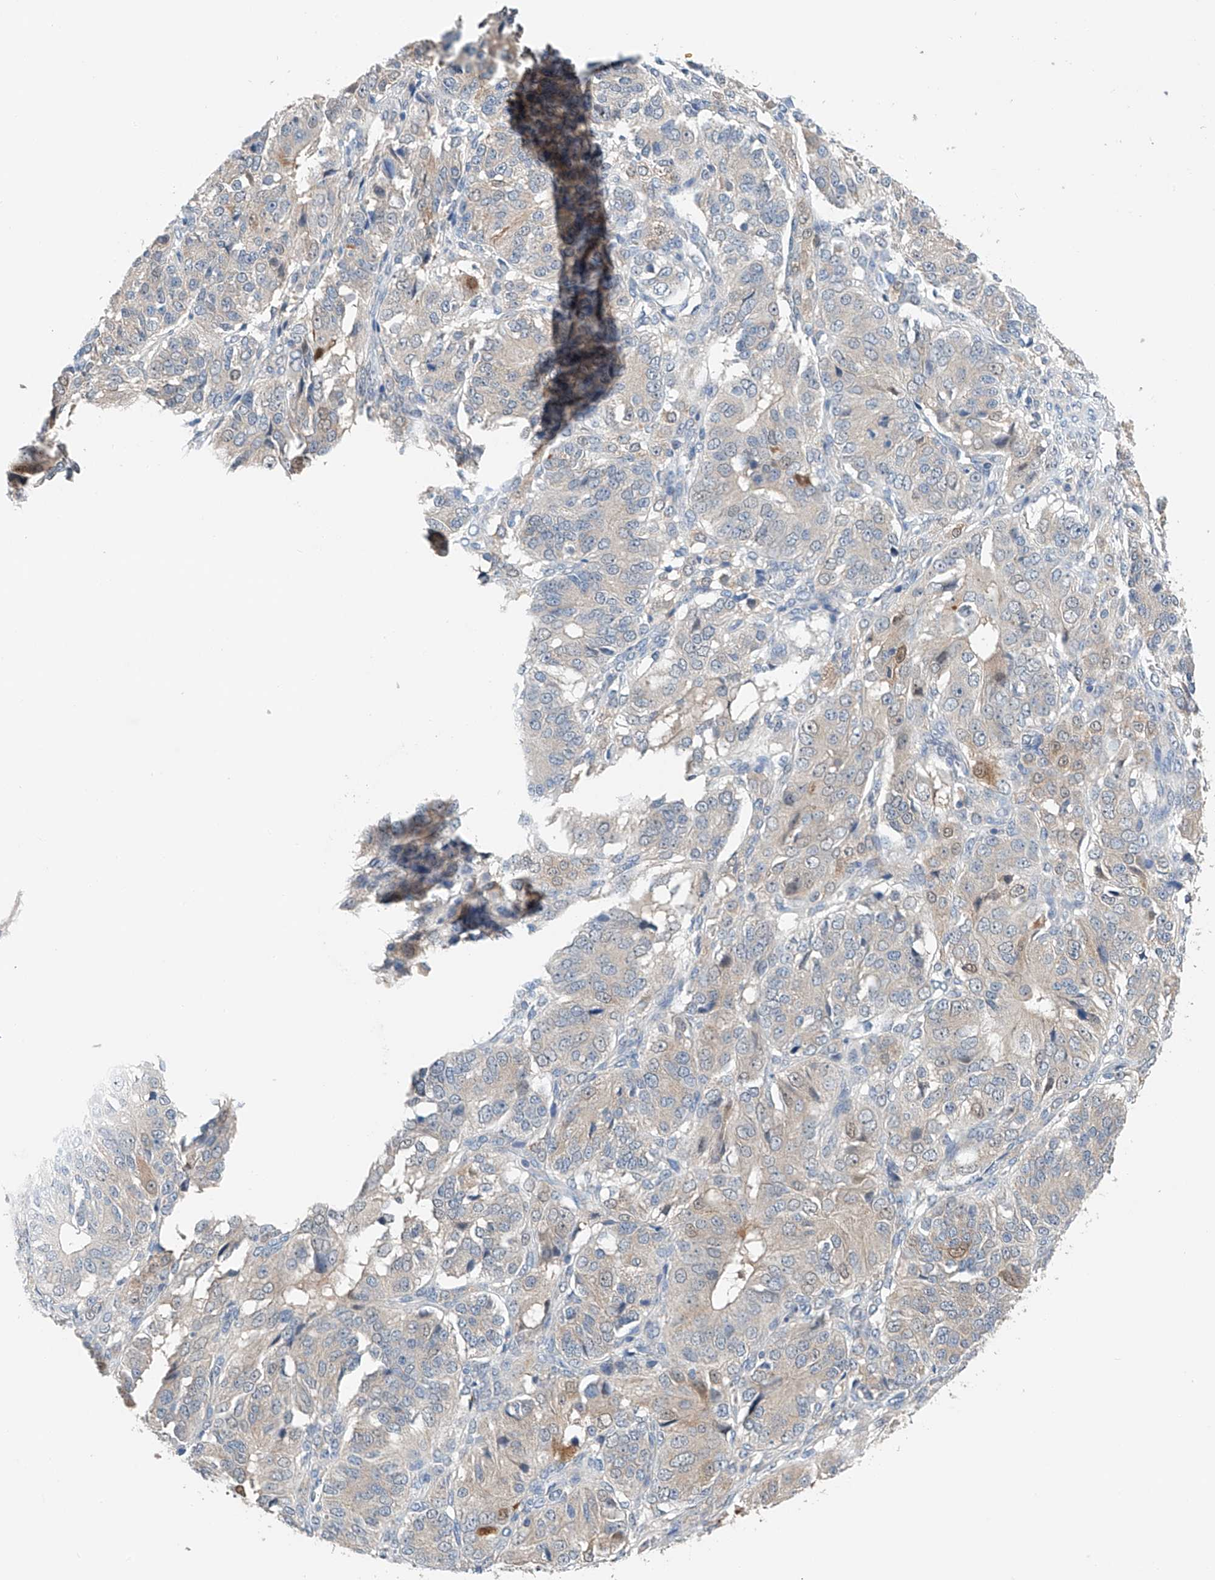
{"staining": {"intensity": "moderate", "quantity": "<25%", "location": "nuclear"}, "tissue": "ovarian cancer", "cell_type": "Tumor cells", "image_type": "cancer", "snomed": [{"axis": "morphology", "description": "Carcinoma, endometroid"}, {"axis": "topography", "description": "Ovary"}], "caption": "This is a photomicrograph of IHC staining of endometroid carcinoma (ovarian), which shows moderate staining in the nuclear of tumor cells.", "gene": "GPC4", "patient": {"sex": "female", "age": 51}}